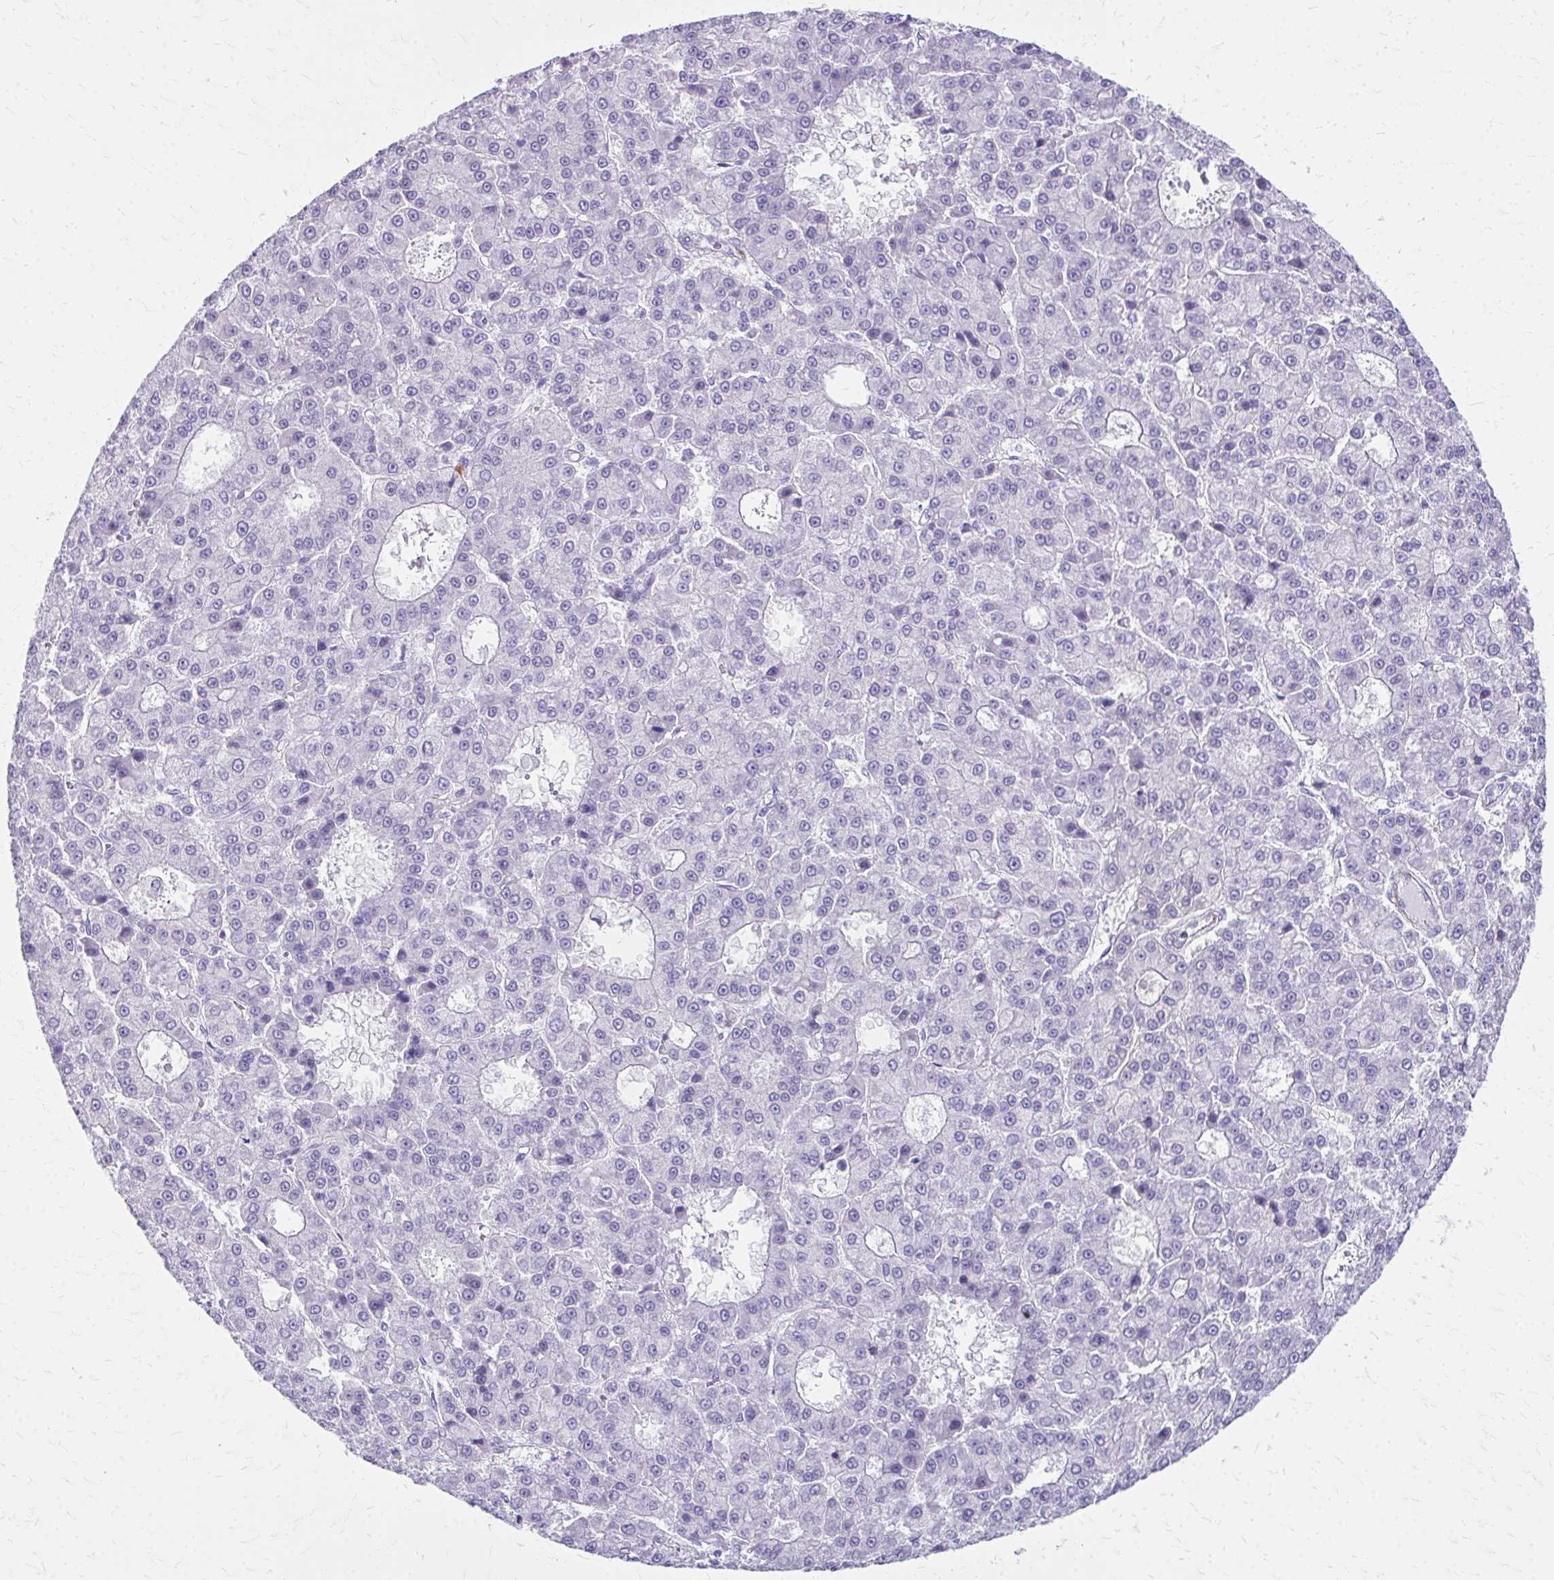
{"staining": {"intensity": "negative", "quantity": "none", "location": "none"}, "tissue": "liver cancer", "cell_type": "Tumor cells", "image_type": "cancer", "snomed": [{"axis": "morphology", "description": "Carcinoma, Hepatocellular, NOS"}, {"axis": "topography", "description": "Liver"}], "caption": "This is an IHC micrograph of liver cancer. There is no staining in tumor cells.", "gene": "TRIM6", "patient": {"sex": "male", "age": 70}}